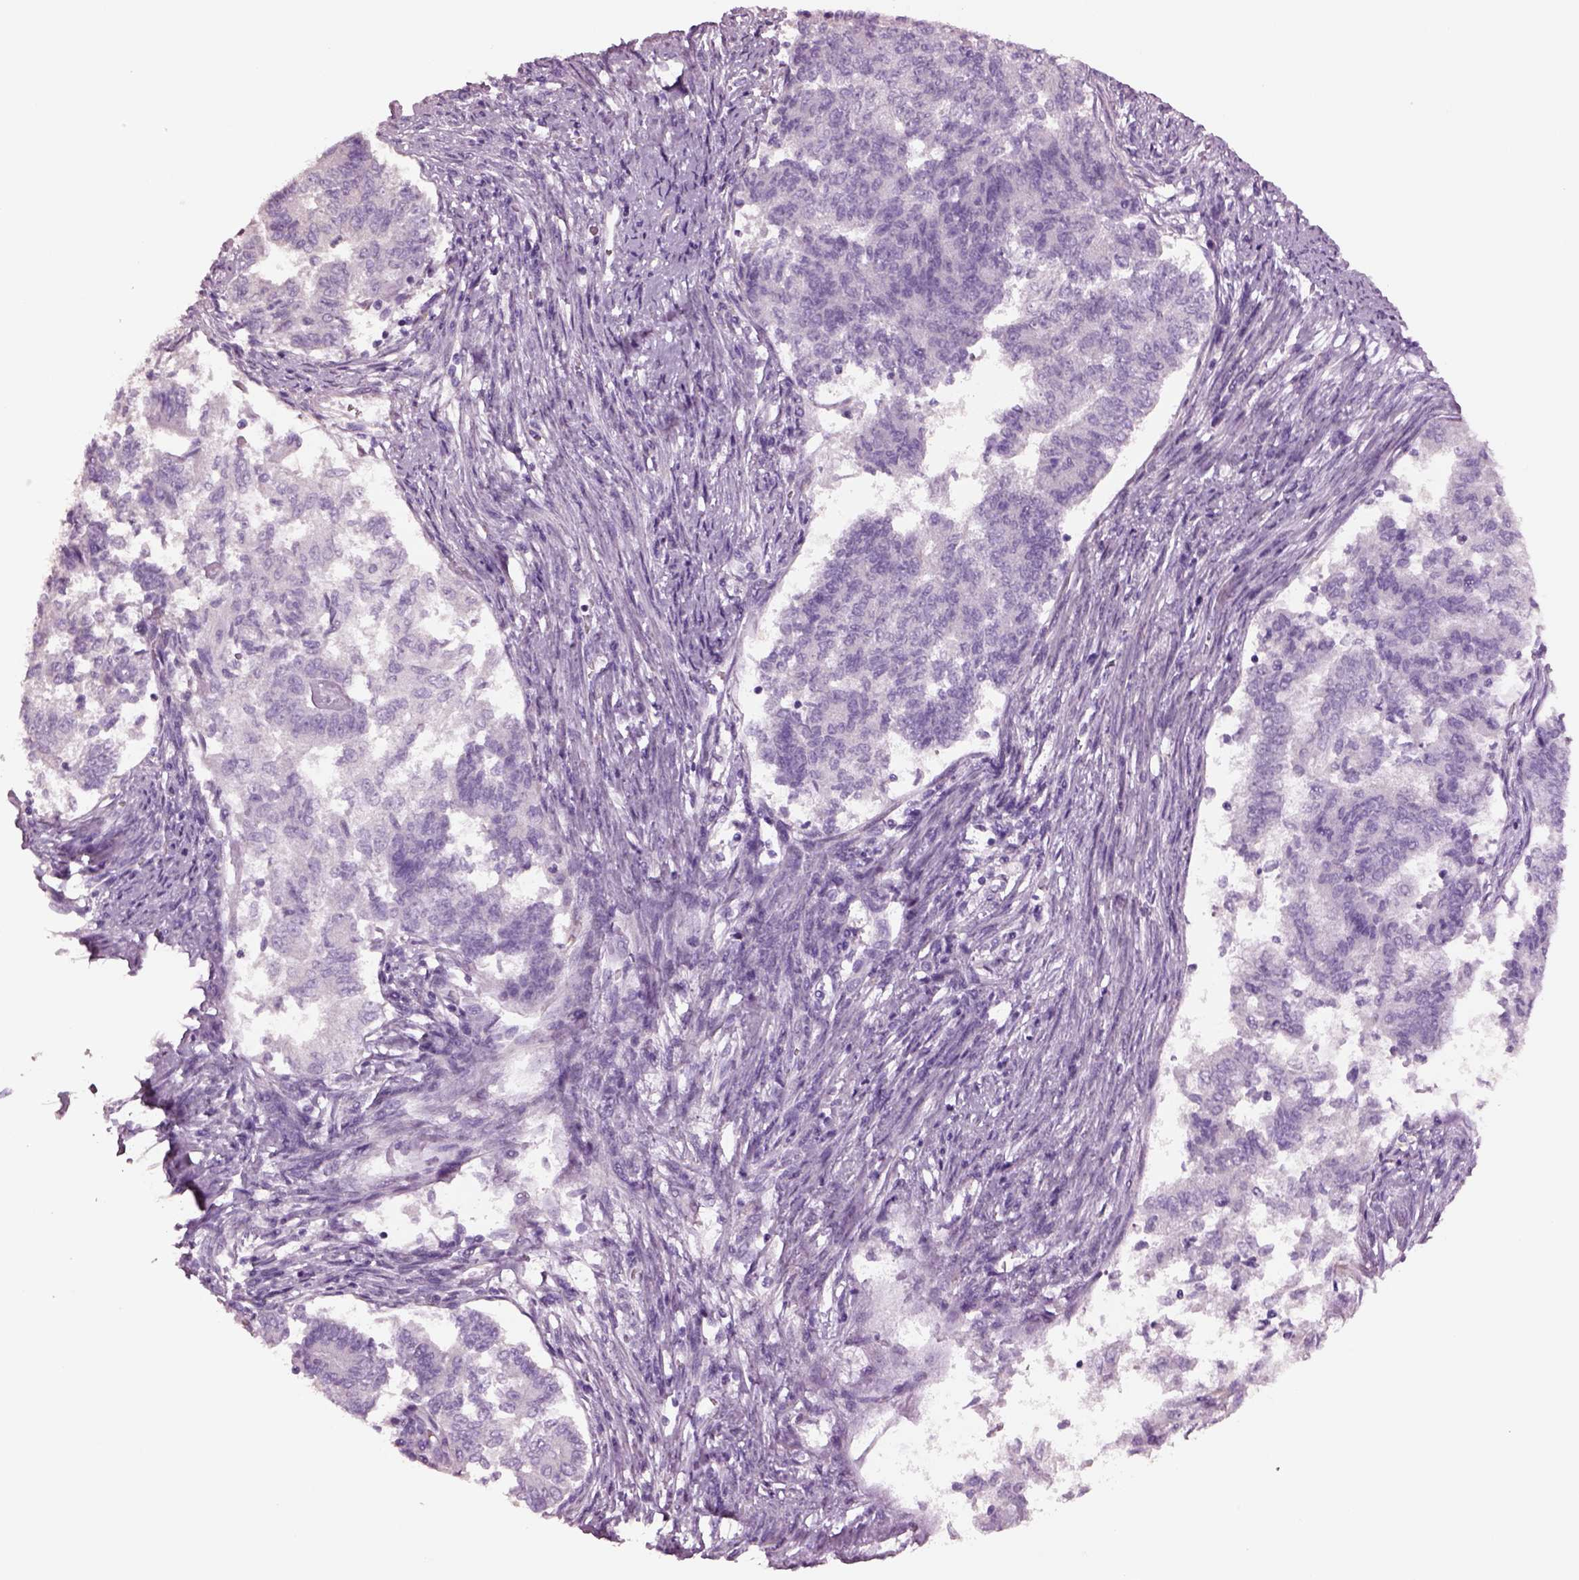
{"staining": {"intensity": "negative", "quantity": "none", "location": "none"}, "tissue": "endometrial cancer", "cell_type": "Tumor cells", "image_type": "cancer", "snomed": [{"axis": "morphology", "description": "Adenocarcinoma, NOS"}, {"axis": "topography", "description": "Endometrium"}], "caption": "Protein analysis of endometrial cancer (adenocarcinoma) exhibits no significant positivity in tumor cells.", "gene": "GUCA1A", "patient": {"sex": "female", "age": 65}}